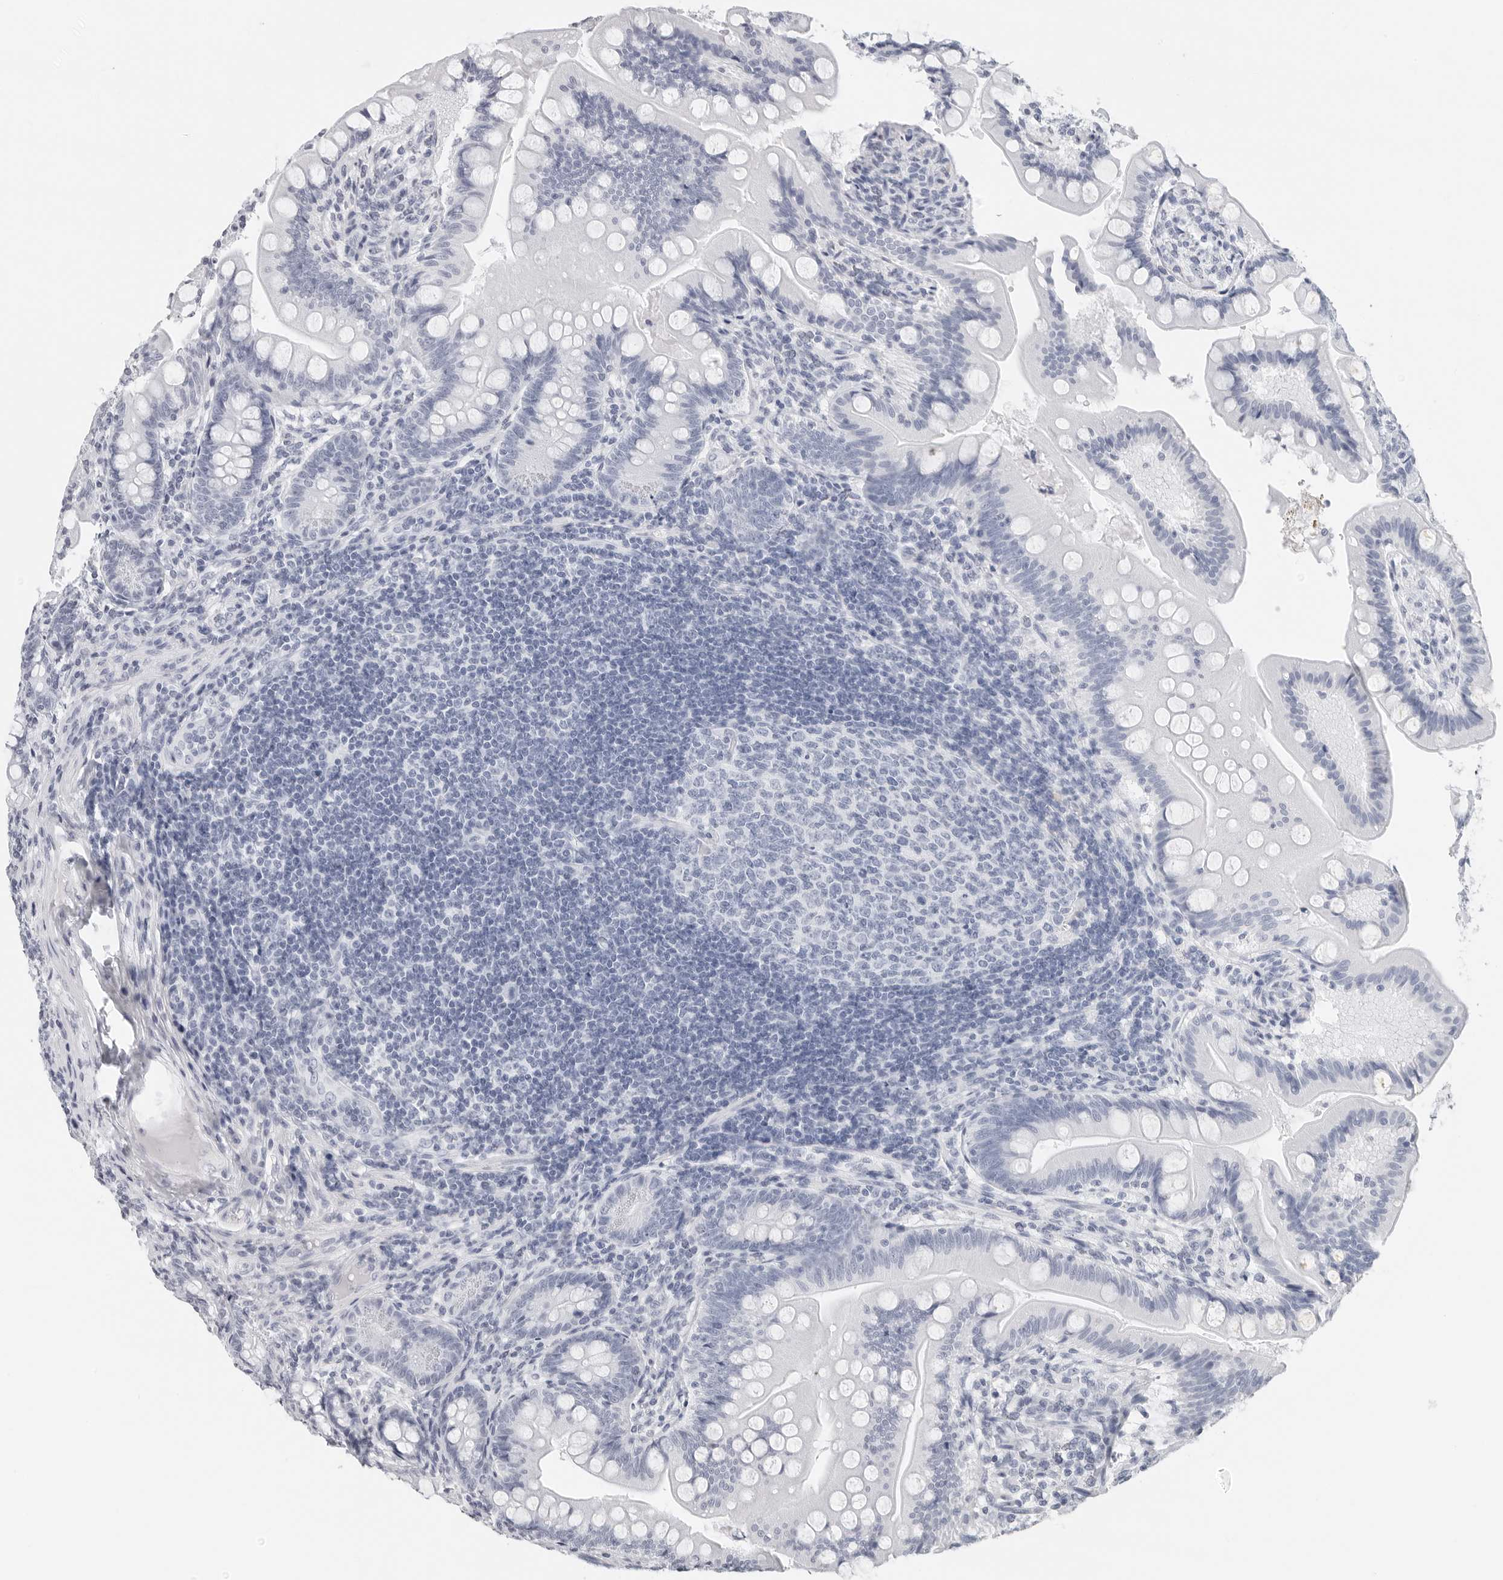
{"staining": {"intensity": "negative", "quantity": "none", "location": "none"}, "tissue": "small intestine", "cell_type": "Glandular cells", "image_type": "normal", "snomed": [{"axis": "morphology", "description": "Normal tissue, NOS"}, {"axis": "topography", "description": "Small intestine"}], "caption": "An immunohistochemistry (IHC) photomicrograph of benign small intestine is shown. There is no staining in glandular cells of small intestine.", "gene": "CST1", "patient": {"sex": "male", "age": 7}}